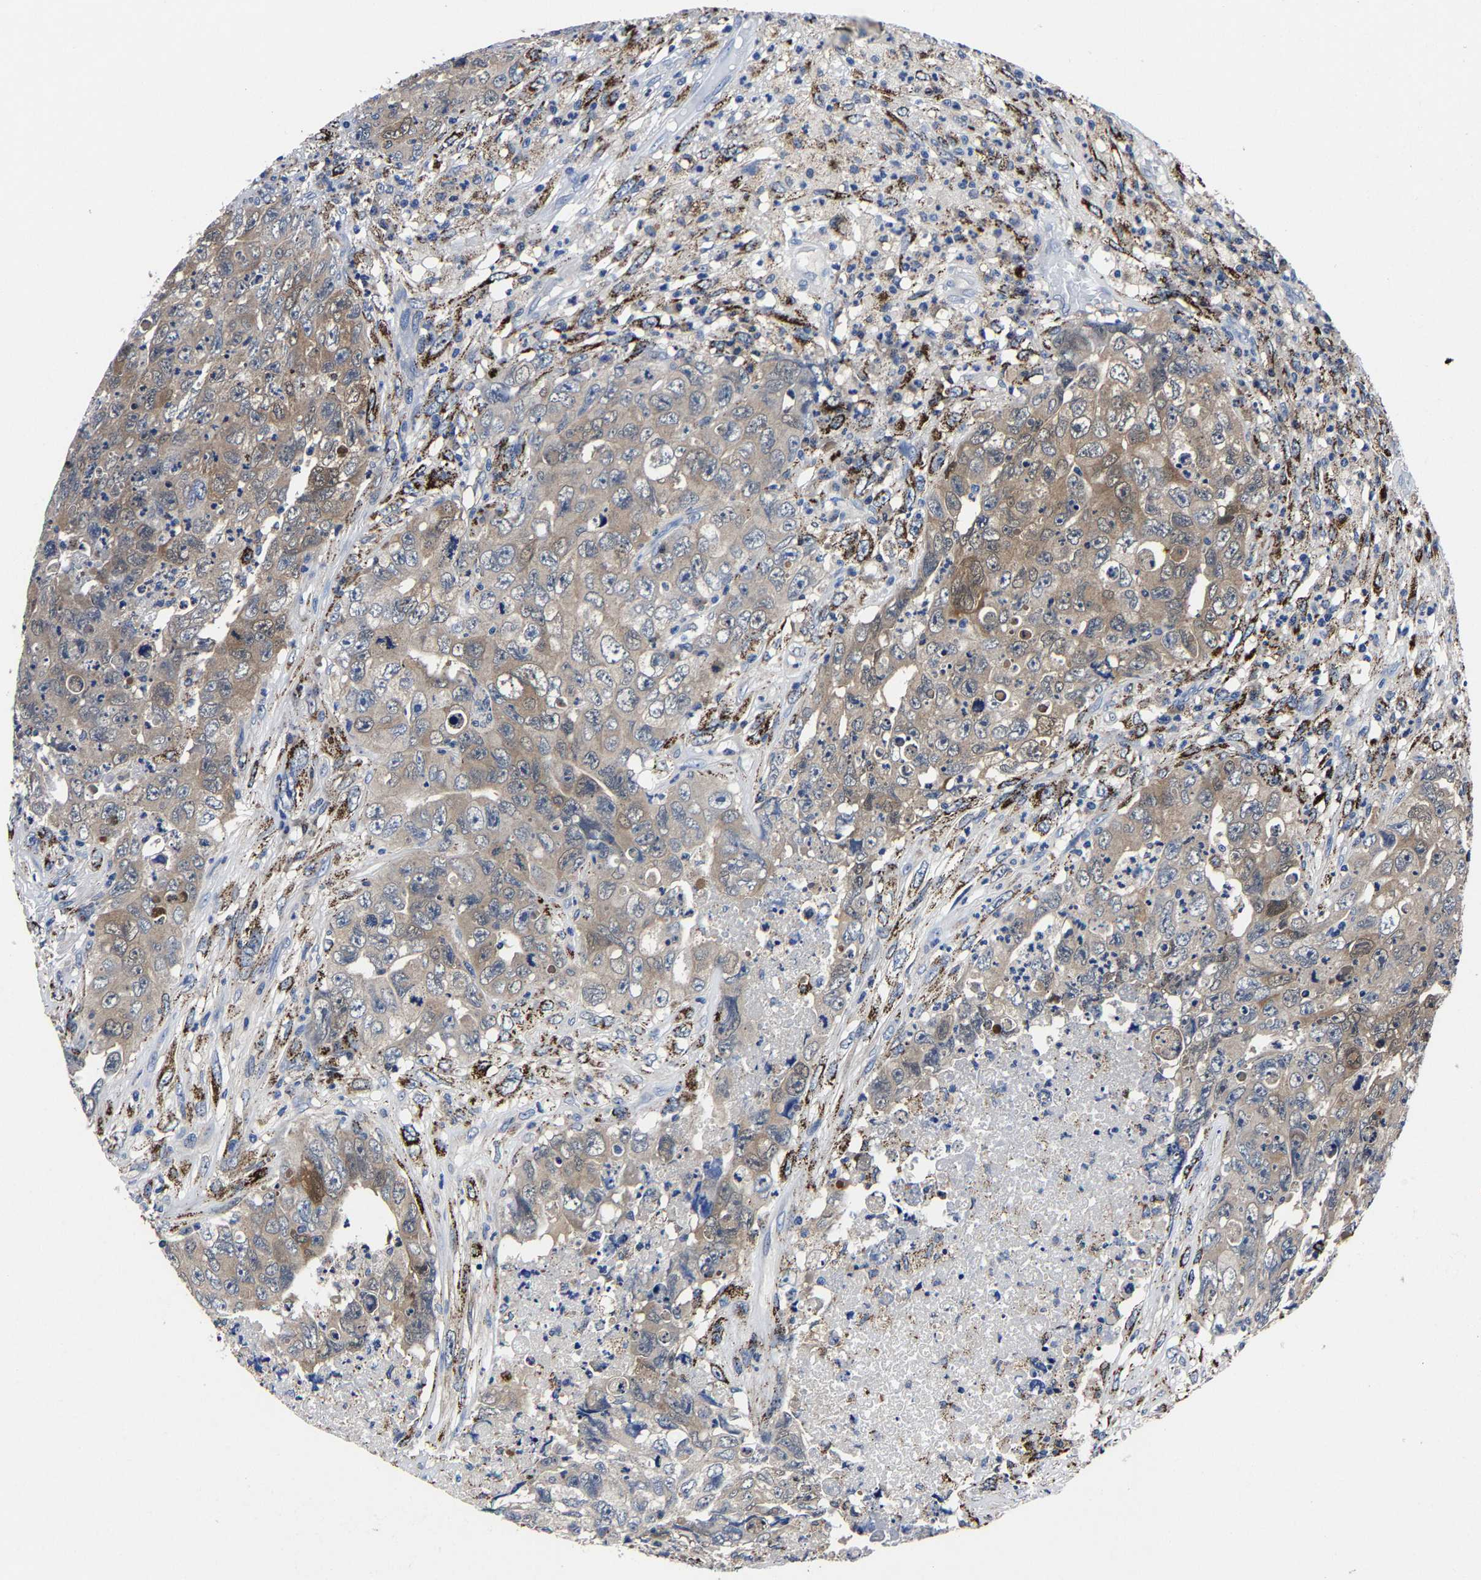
{"staining": {"intensity": "weak", "quantity": ">75%", "location": "cytoplasmic/membranous"}, "tissue": "testis cancer", "cell_type": "Tumor cells", "image_type": "cancer", "snomed": [{"axis": "morphology", "description": "Carcinoma, Embryonal, NOS"}, {"axis": "topography", "description": "Testis"}], "caption": "Tumor cells demonstrate weak cytoplasmic/membranous expression in about >75% of cells in testis cancer (embryonal carcinoma). (brown staining indicates protein expression, while blue staining denotes nuclei).", "gene": "PSPH", "patient": {"sex": "male", "age": 32}}